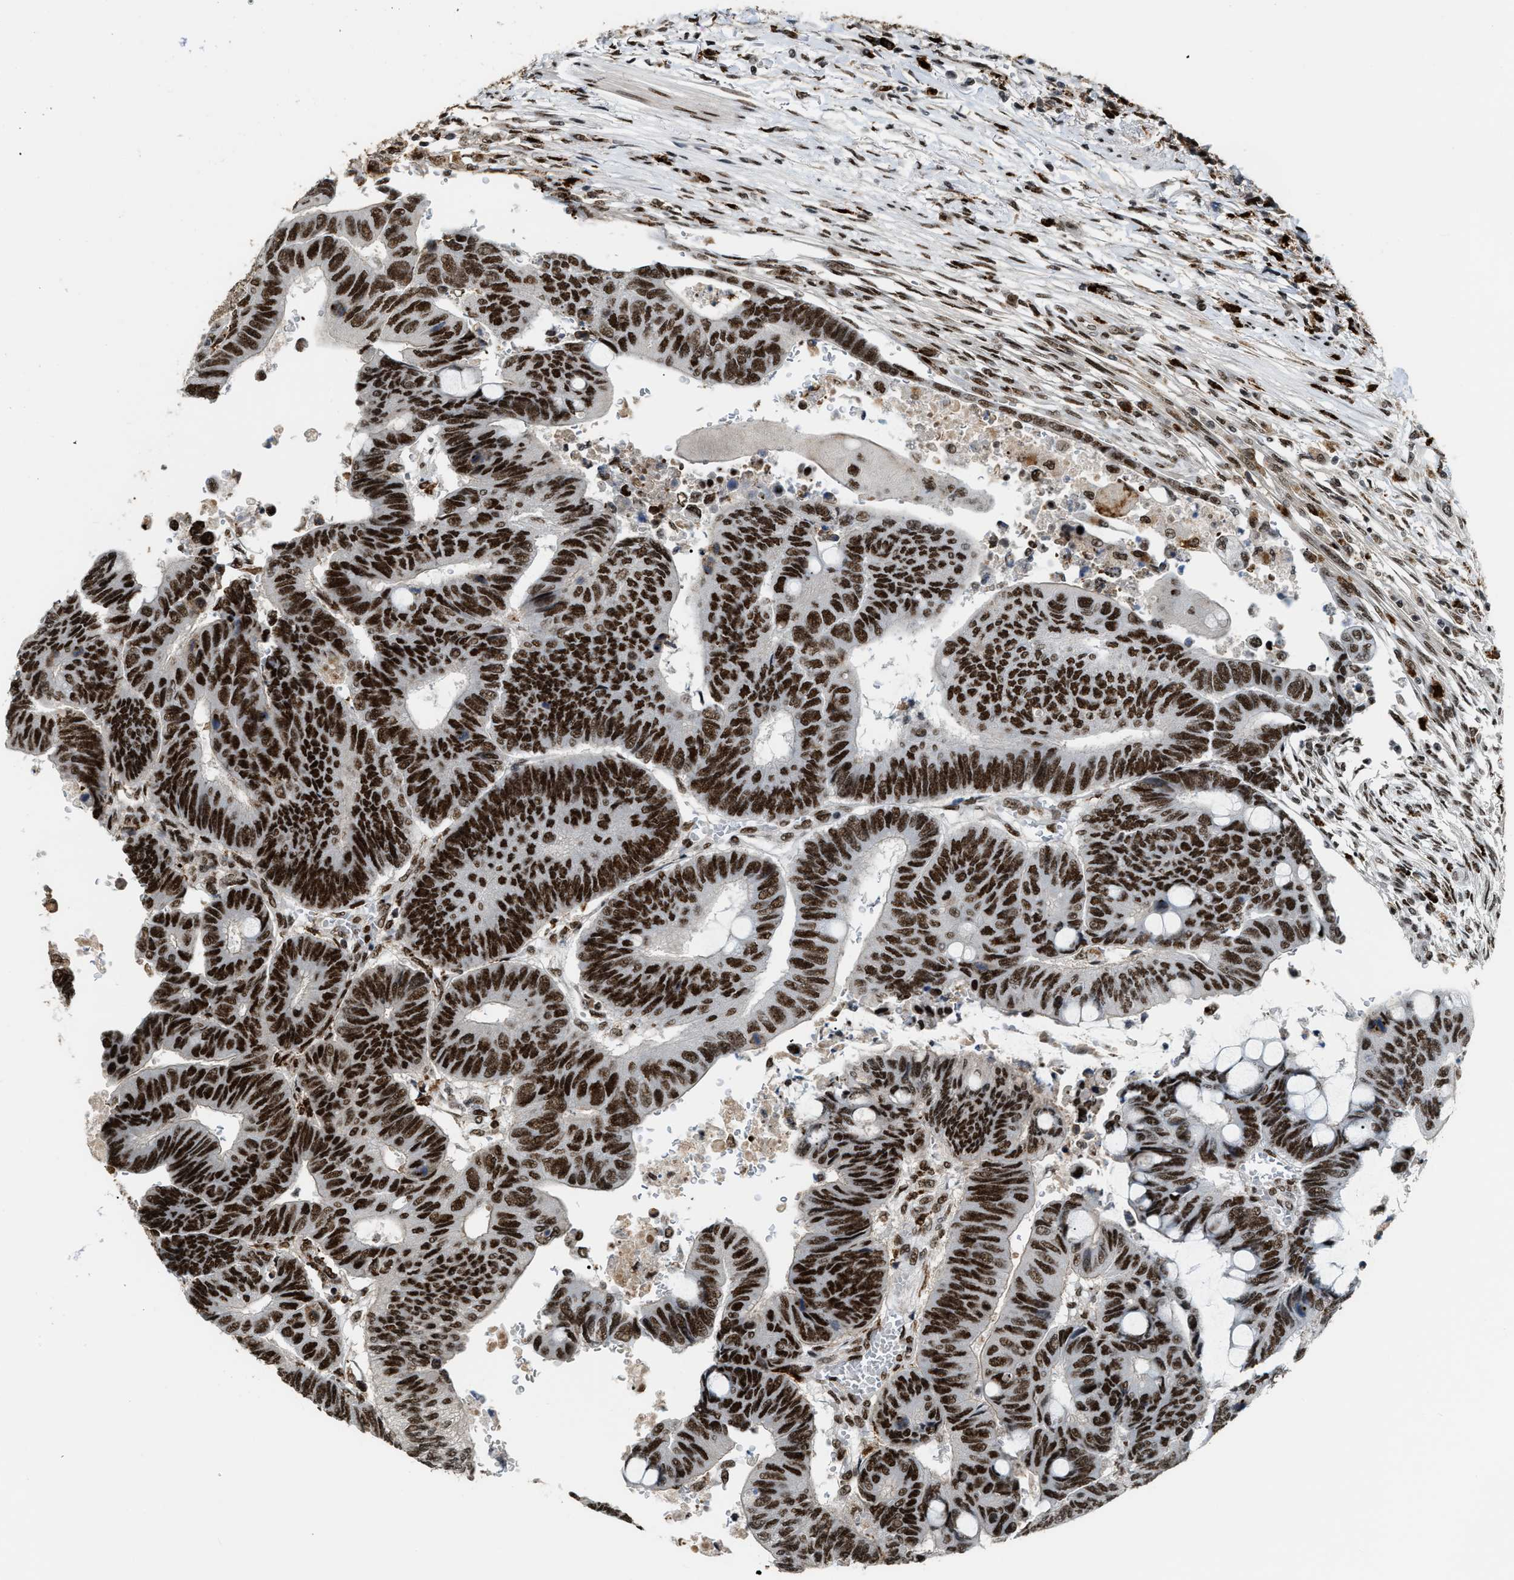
{"staining": {"intensity": "strong", "quantity": ">75%", "location": "nuclear"}, "tissue": "colorectal cancer", "cell_type": "Tumor cells", "image_type": "cancer", "snomed": [{"axis": "morphology", "description": "Normal tissue, NOS"}, {"axis": "morphology", "description": "Adenocarcinoma, NOS"}, {"axis": "topography", "description": "Rectum"}, {"axis": "topography", "description": "Peripheral nerve tissue"}], "caption": "Protein expression analysis of colorectal adenocarcinoma demonstrates strong nuclear expression in approximately >75% of tumor cells.", "gene": "NUMA1", "patient": {"sex": "male", "age": 92}}